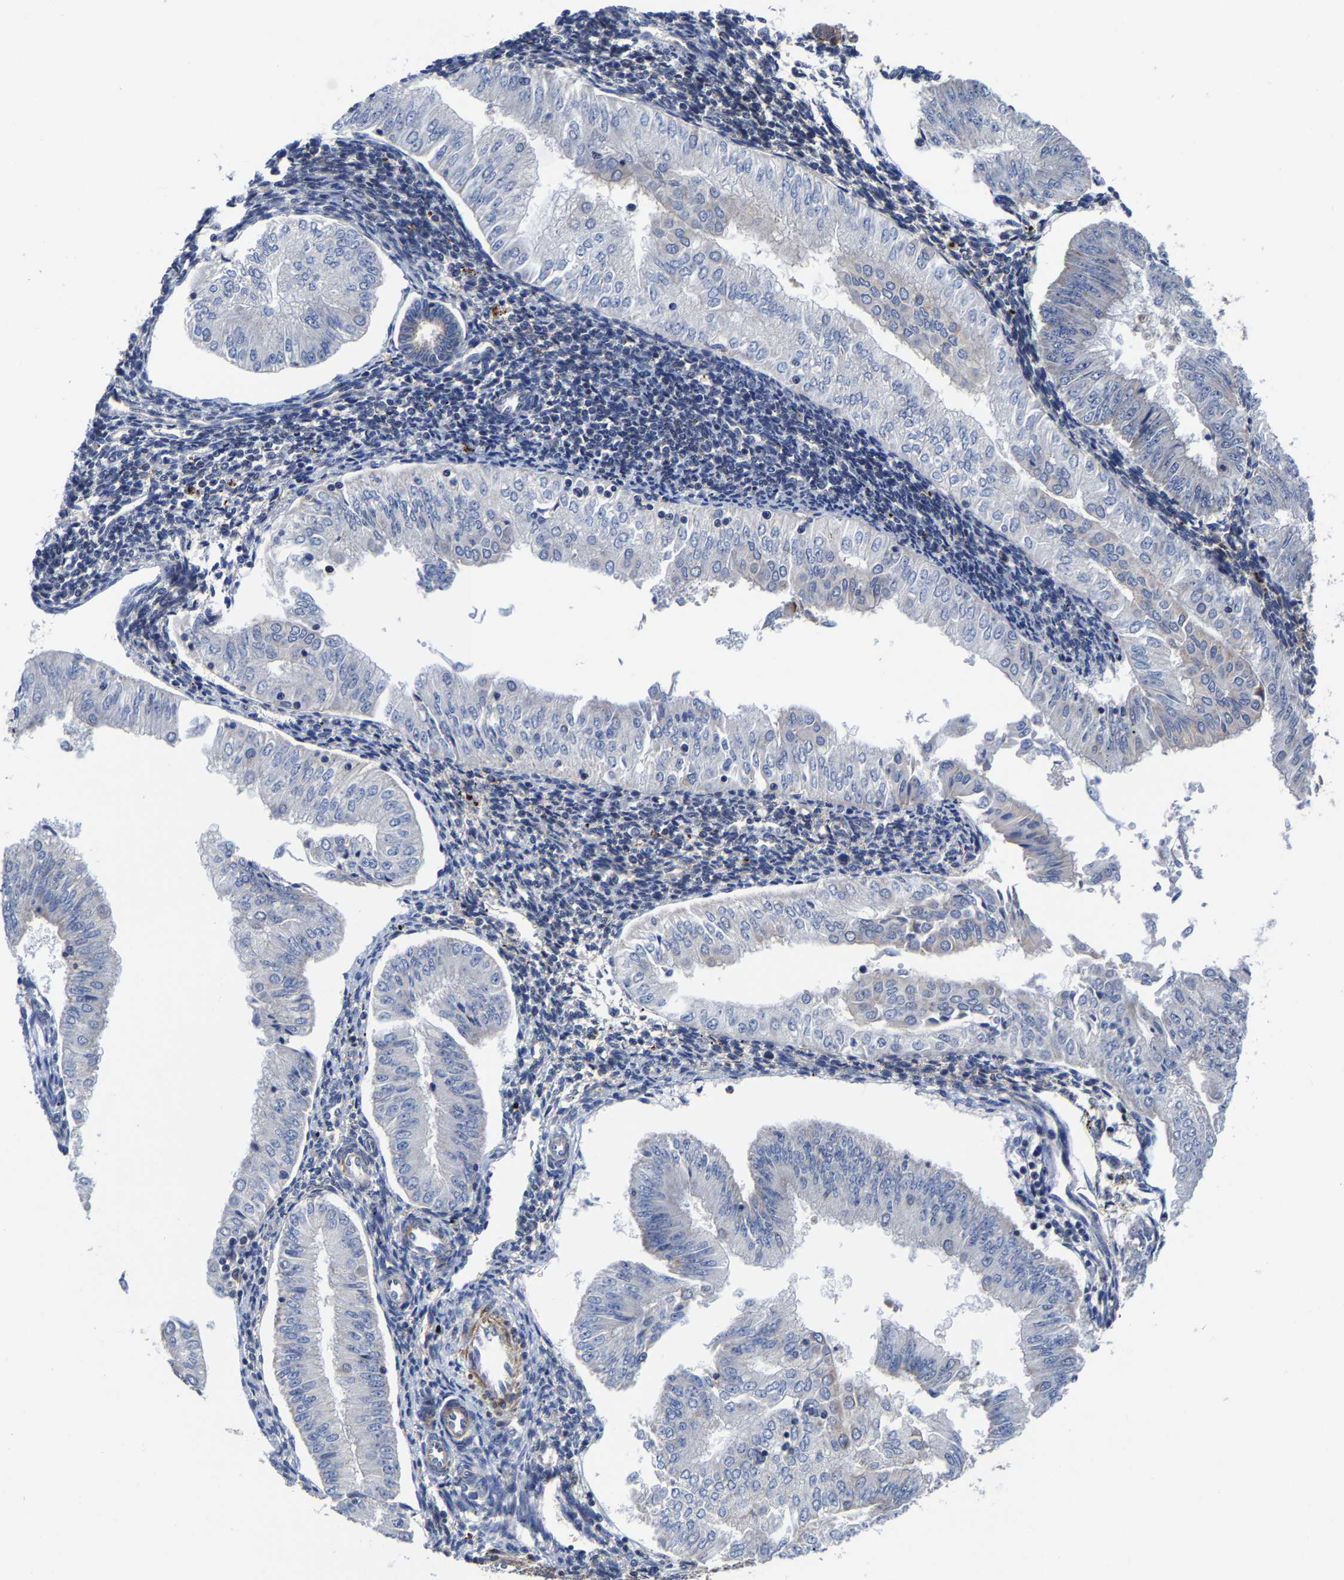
{"staining": {"intensity": "negative", "quantity": "none", "location": "none"}, "tissue": "endometrial cancer", "cell_type": "Tumor cells", "image_type": "cancer", "snomed": [{"axis": "morphology", "description": "Normal tissue, NOS"}, {"axis": "morphology", "description": "Adenocarcinoma, NOS"}, {"axis": "topography", "description": "Endometrium"}], "caption": "Endometrial cancer was stained to show a protein in brown. There is no significant expression in tumor cells.", "gene": "PFKFB3", "patient": {"sex": "female", "age": 53}}